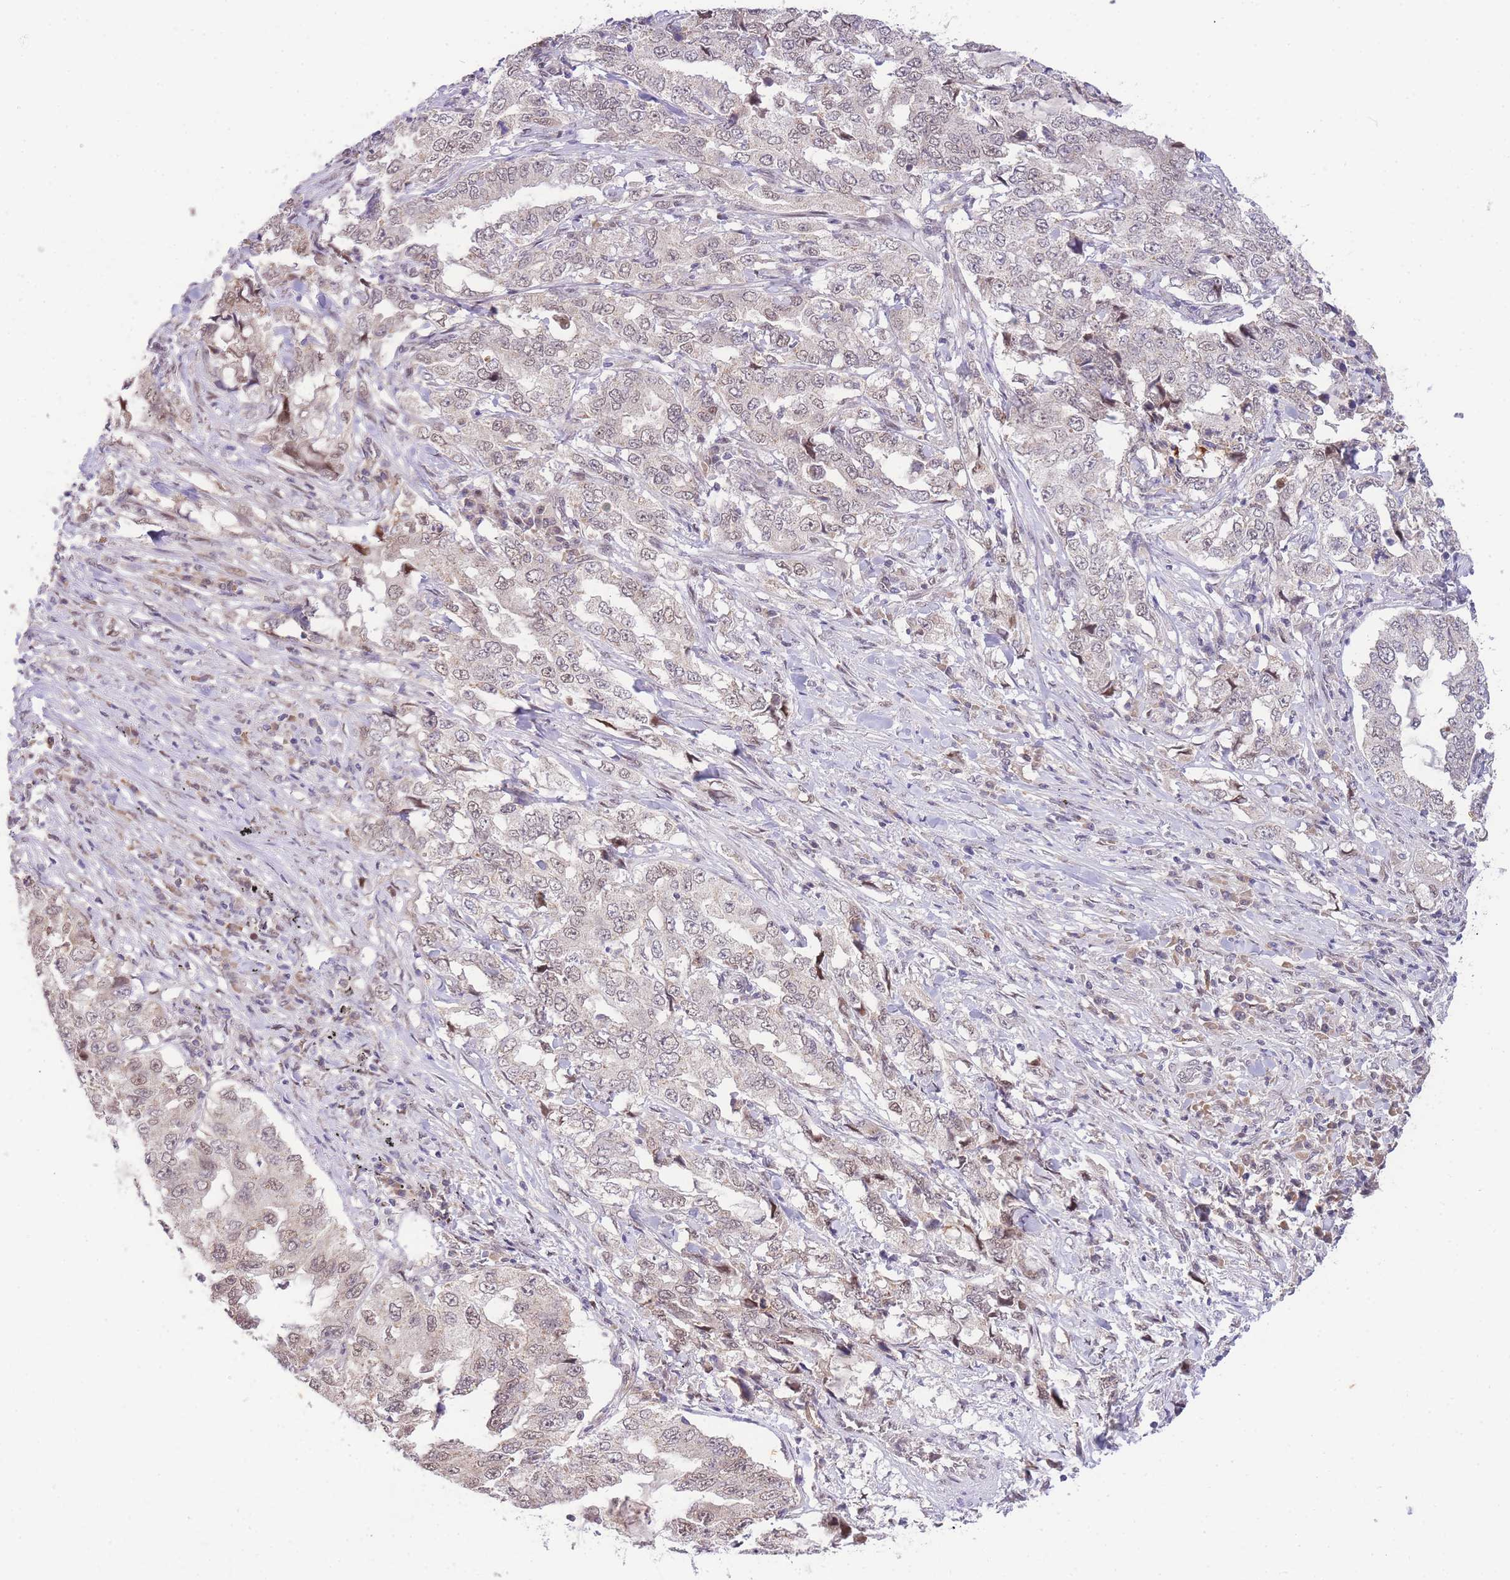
{"staining": {"intensity": "moderate", "quantity": "<25%", "location": "nuclear"}, "tissue": "lung cancer", "cell_type": "Tumor cells", "image_type": "cancer", "snomed": [{"axis": "morphology", "description": "Adenocarcinoma, NOS"}, {"axis": "topography", "description": "Lung"}], "caption": "Immunohistochemical staining of human lung cancer exhibits moderate nuclear protein expression in about <25% of tumor cells.", "gene": "PUS10", "patient": {"sex": "female", "age": 51}}